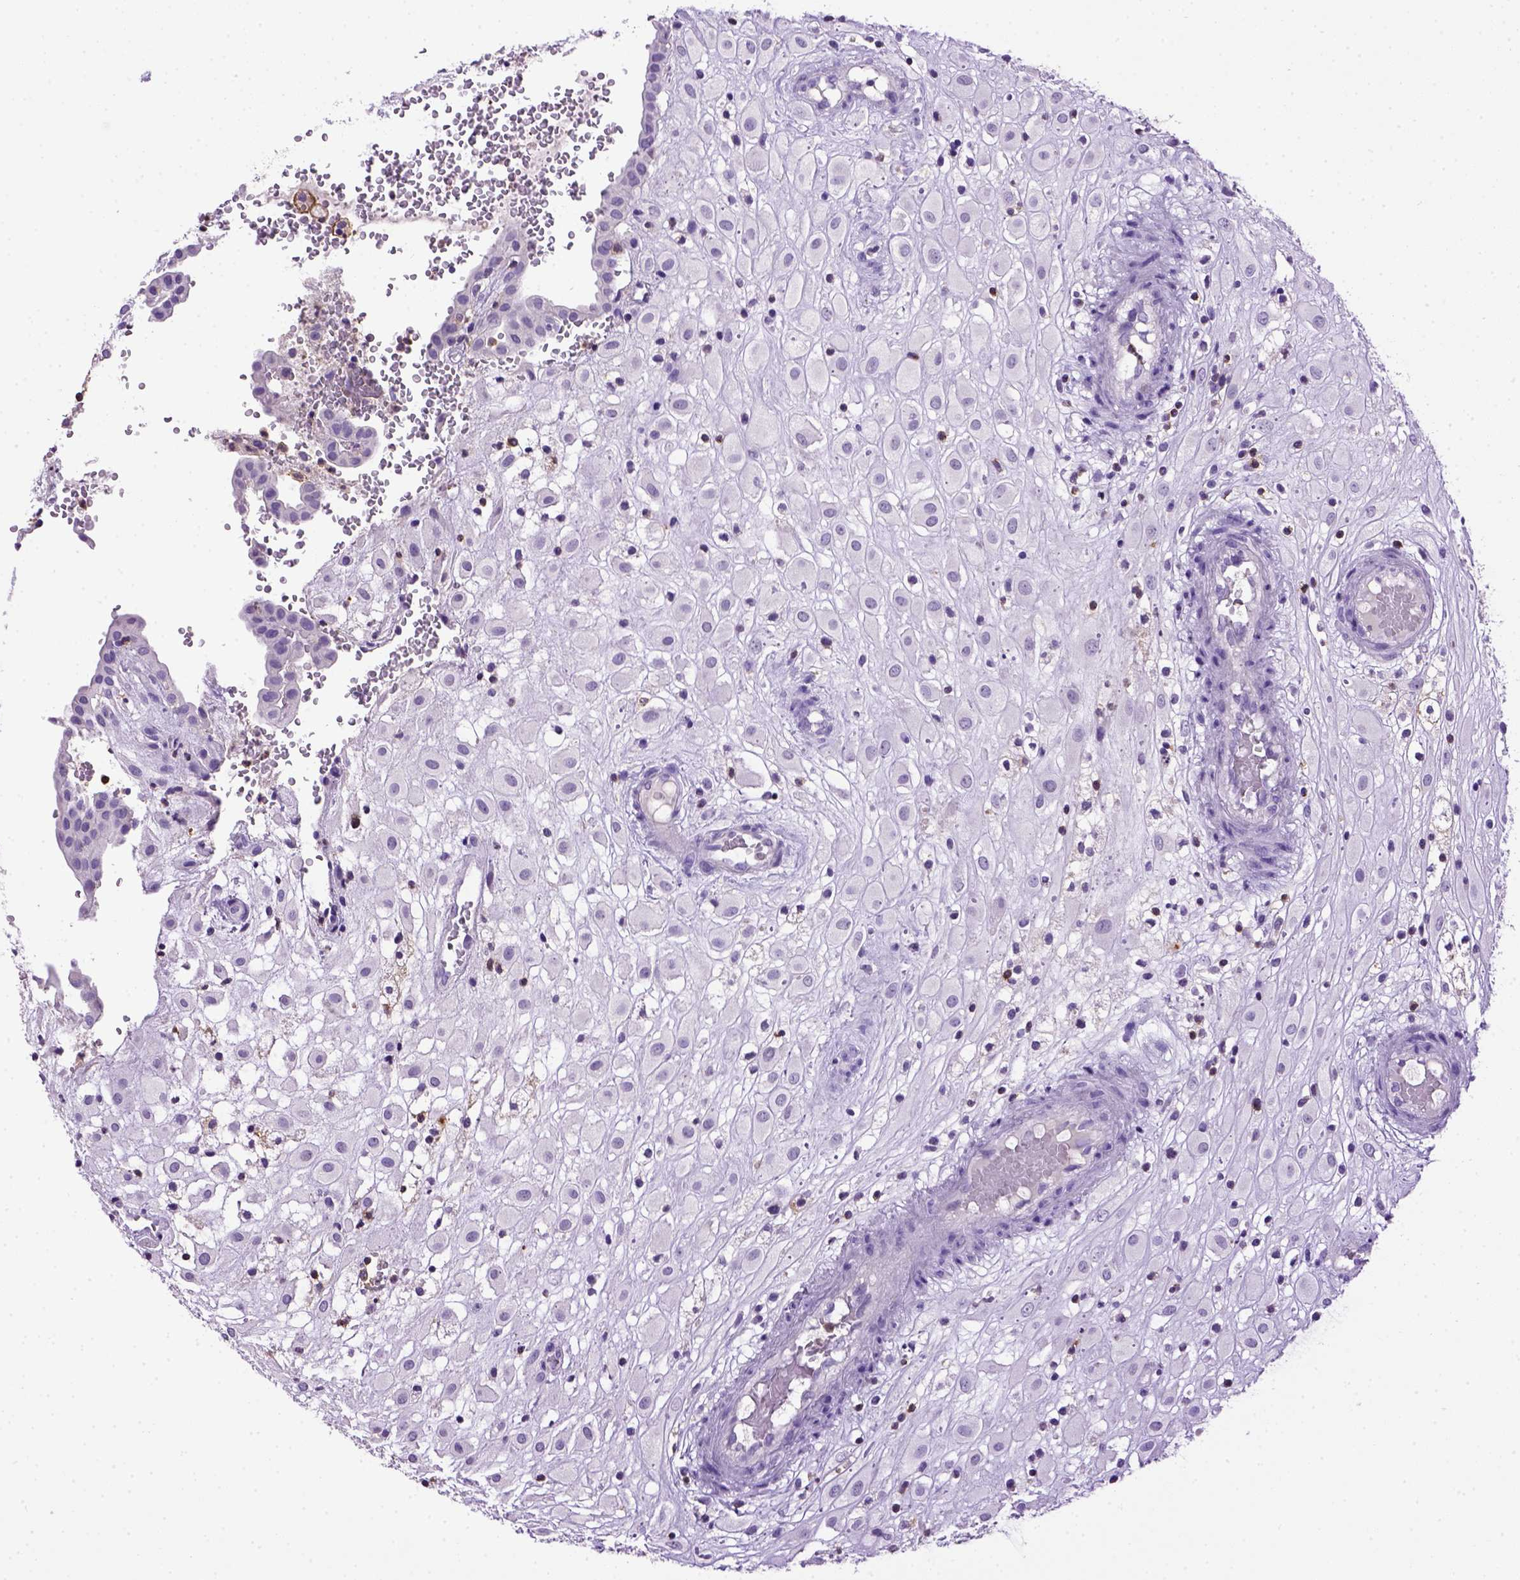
{"staining": {"intensity": "negative", "quantity": "none", "location": "none"}, "tissue": "placenta", "cell_type": "Decidual cells", "image_type": "normal", "snomed": [{"axis": "morphology", "description": "Normal tissue, NOS"}, {"axis": "topography", "description": "Placenta"}], "caption": "The histopathology image exhibits no significant expression in decidual cells of placenta. (DAB (3,3'-diaminobenzidine) immunohistochemistry (IHC) visualized using brightfield microscopy, high magnification).", "gene": "ITGAX", "patient": {"sex": "female", "age": 24}}